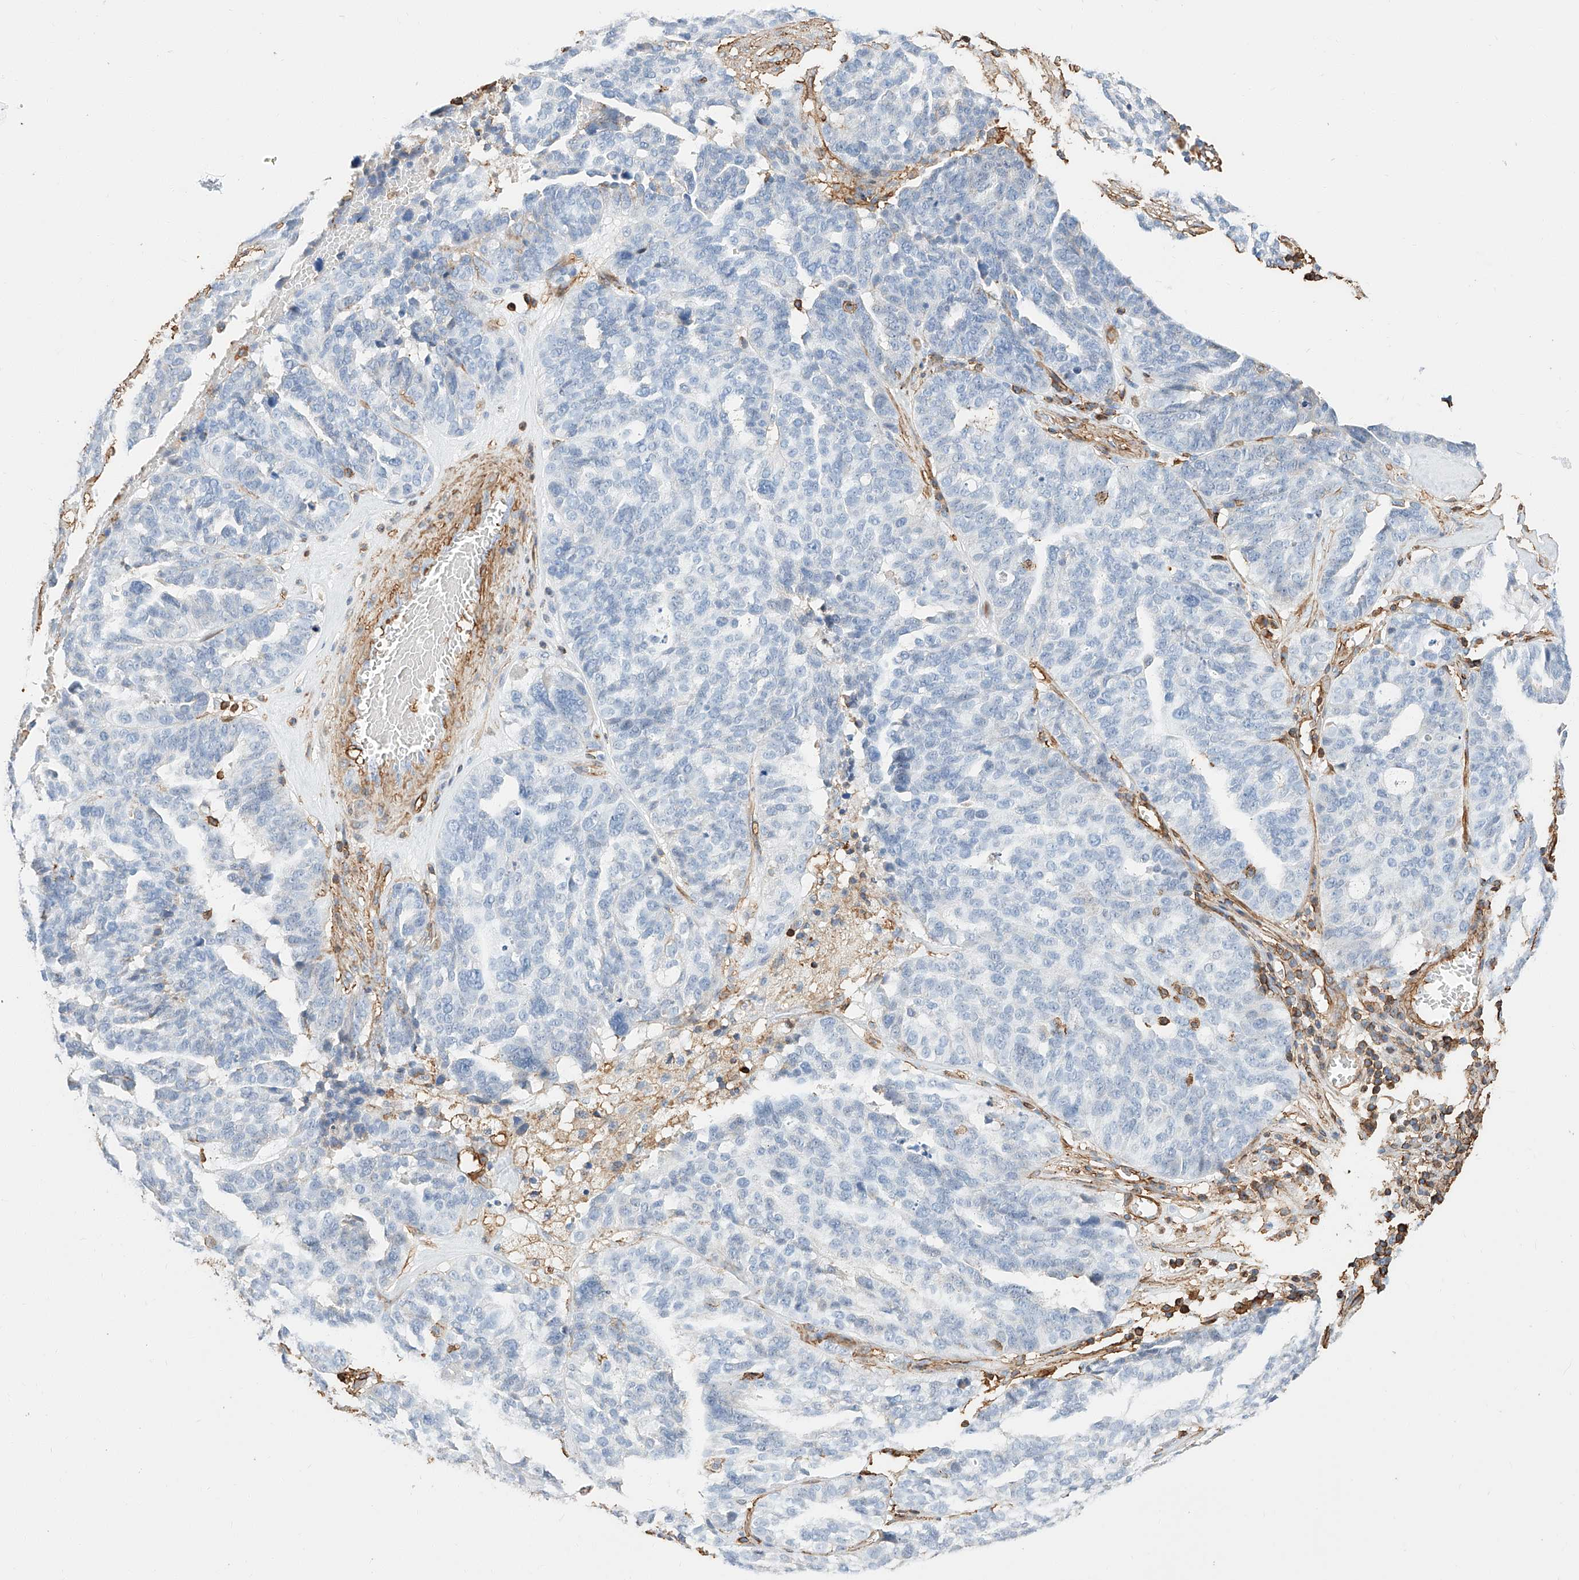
{"staining": {"intensity": "negative", "quantity": "none", "location": "none"}, "tissue": "ovarian cancer", "cell_type": "Tumor cells", "image_type": "cancer", "snomed": [{"axis": "morphology", "description": "Cystadenocarcinoma, serous, NOS"}, {"axis": "topography", "description": "Ovary"}], "caption": "An image of human ovarian serous cystadenocarcinoma is negative for staining in tumor cells.", "gene": "WFS1", "patient": {"sex": "female", "age": 59}}